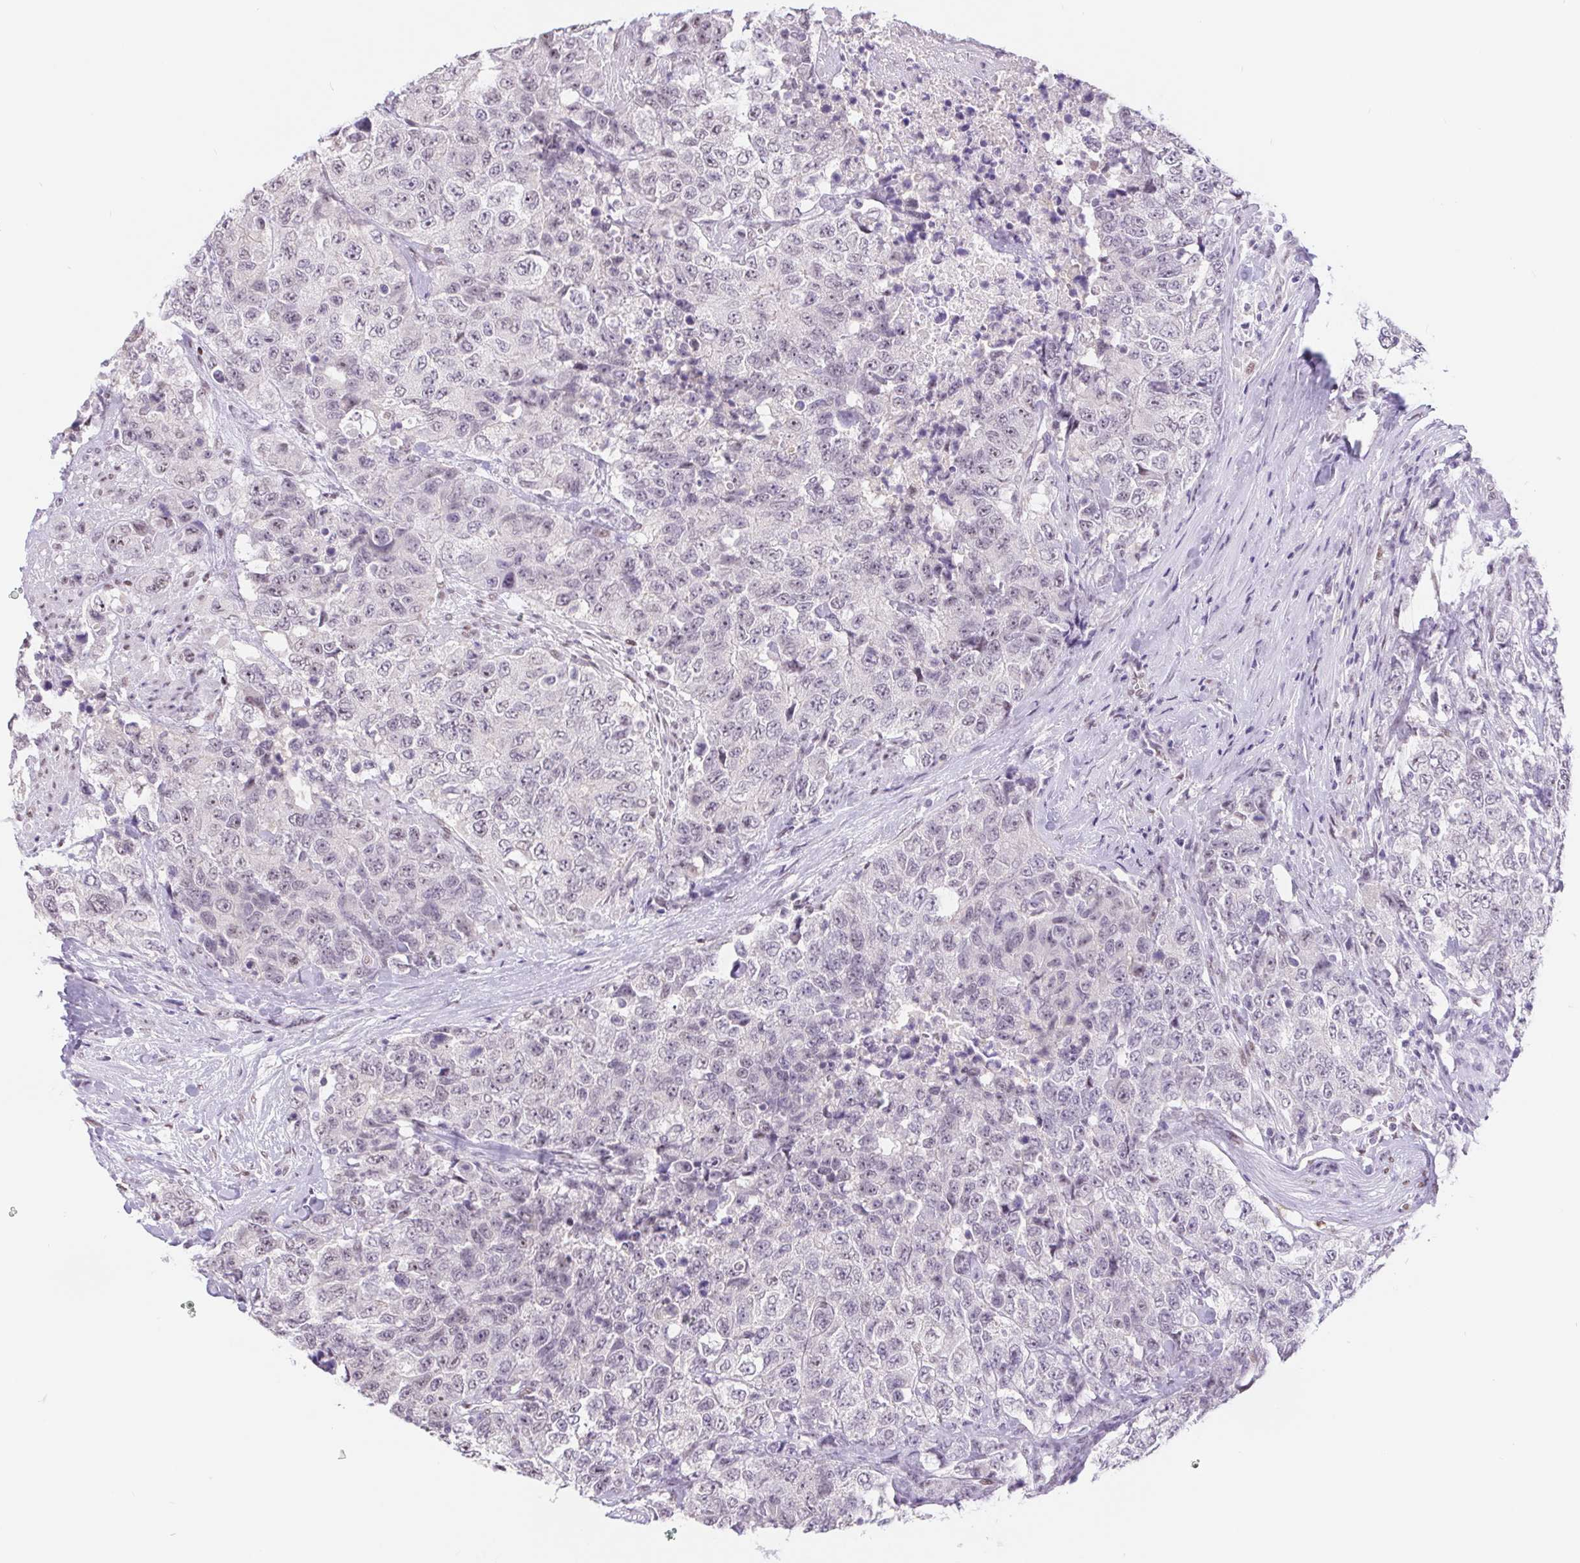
{"staining": {"intensity": "negative", "quantity": "none", "location": "none"}, "tissue": "urothelial cancer", "cell_type": "Tumor cells", "image_type": "cancer", "snomed": [{"axis": "morphology", "description": "Urothelial carcinoma, High grade"}, {"axis": "topography", "description": "Urinary bladder"}], "caption": "Tumor cells are negative for protein expression in human urothelial carcinoma (high-grade).", "gene": "CAND1", "patient": {"sex": "female", "age": 78}}